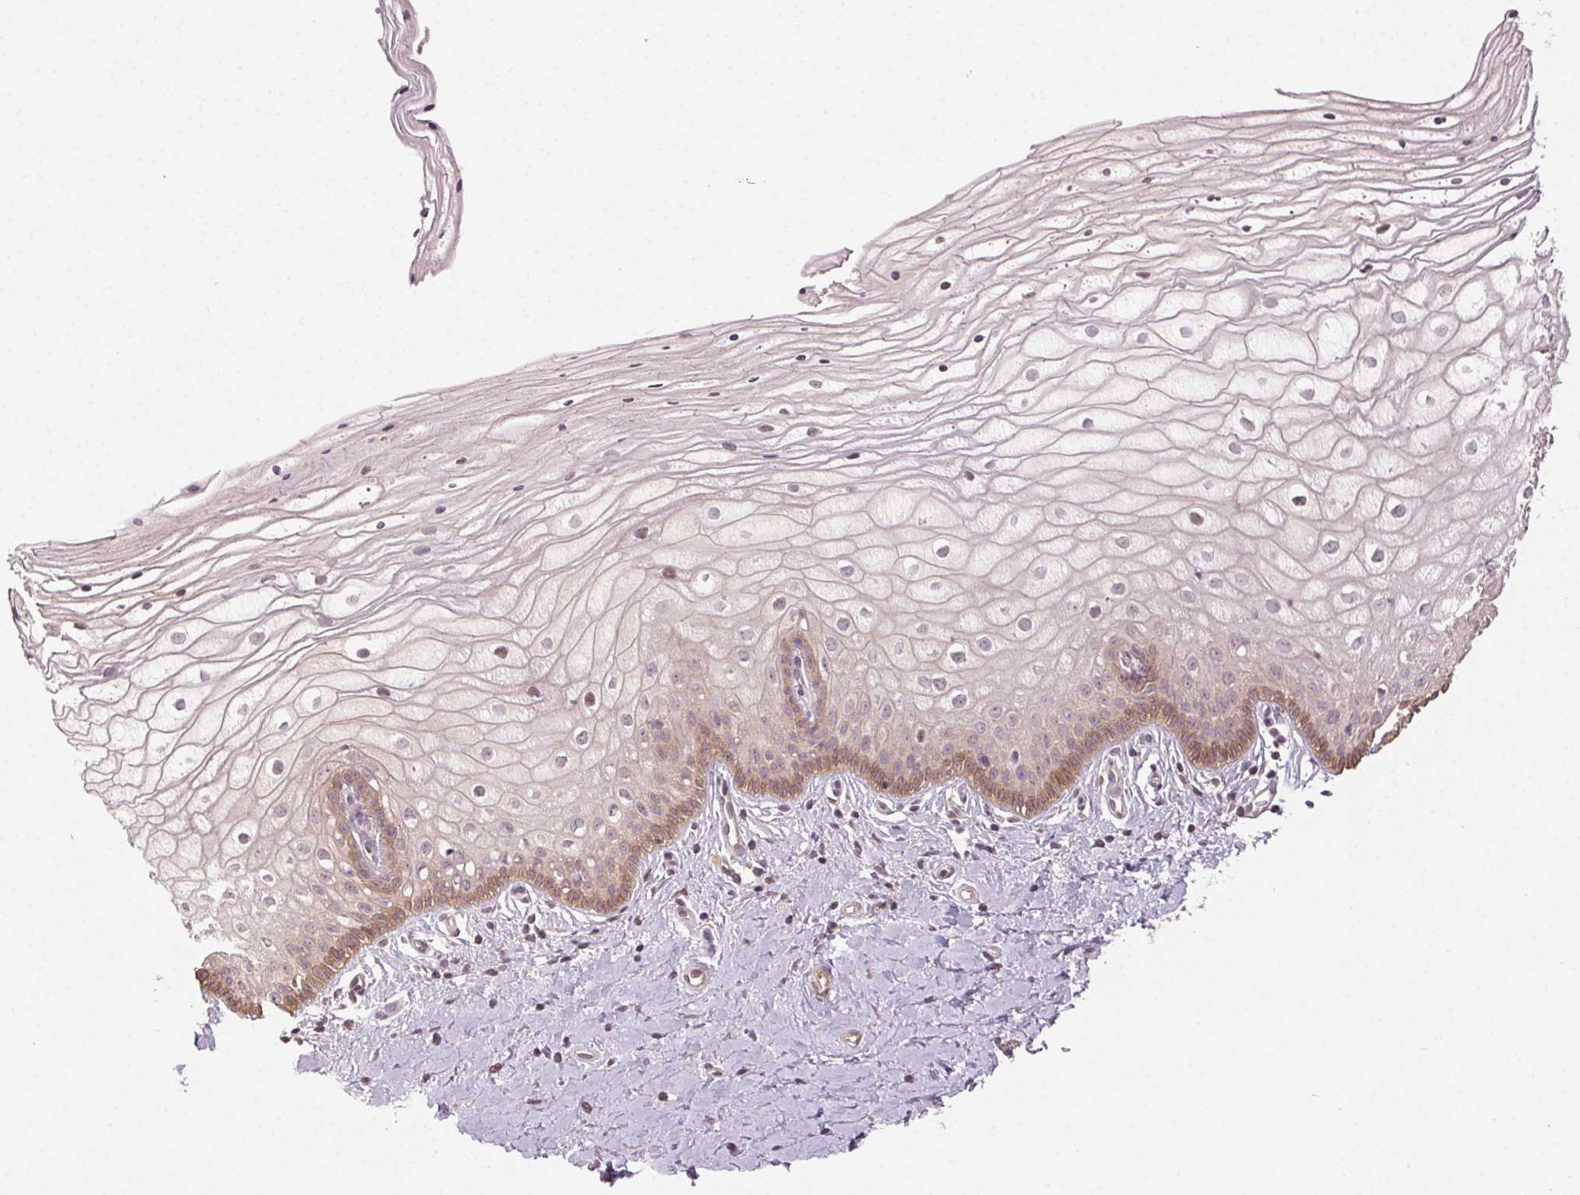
{"staining": {"intensity": "weak", "quantity": "25%-75%", "location": "cytoplasmic/membranous"}, "tissue": "vagina", "cell_type": "Squamous epithelial cells", "image_type": "normal", "snomed": [{"axis": "morphology", "description": "Normal tissue, NOS"}, {"axis": "topography", "description": "Vagina"}], "caption": "Squamous epithelial cells demonstrate low levels of weak cytoplasmic/membranous positivity in about 25%-75% of cells in benign vagina. Using DAB (brown) and hematoxylin (blue) stains, captured at high magnification using brightfield microscopy.", "gene": "ATP1B3", "patient": {"sex": "female", "age": 39}}